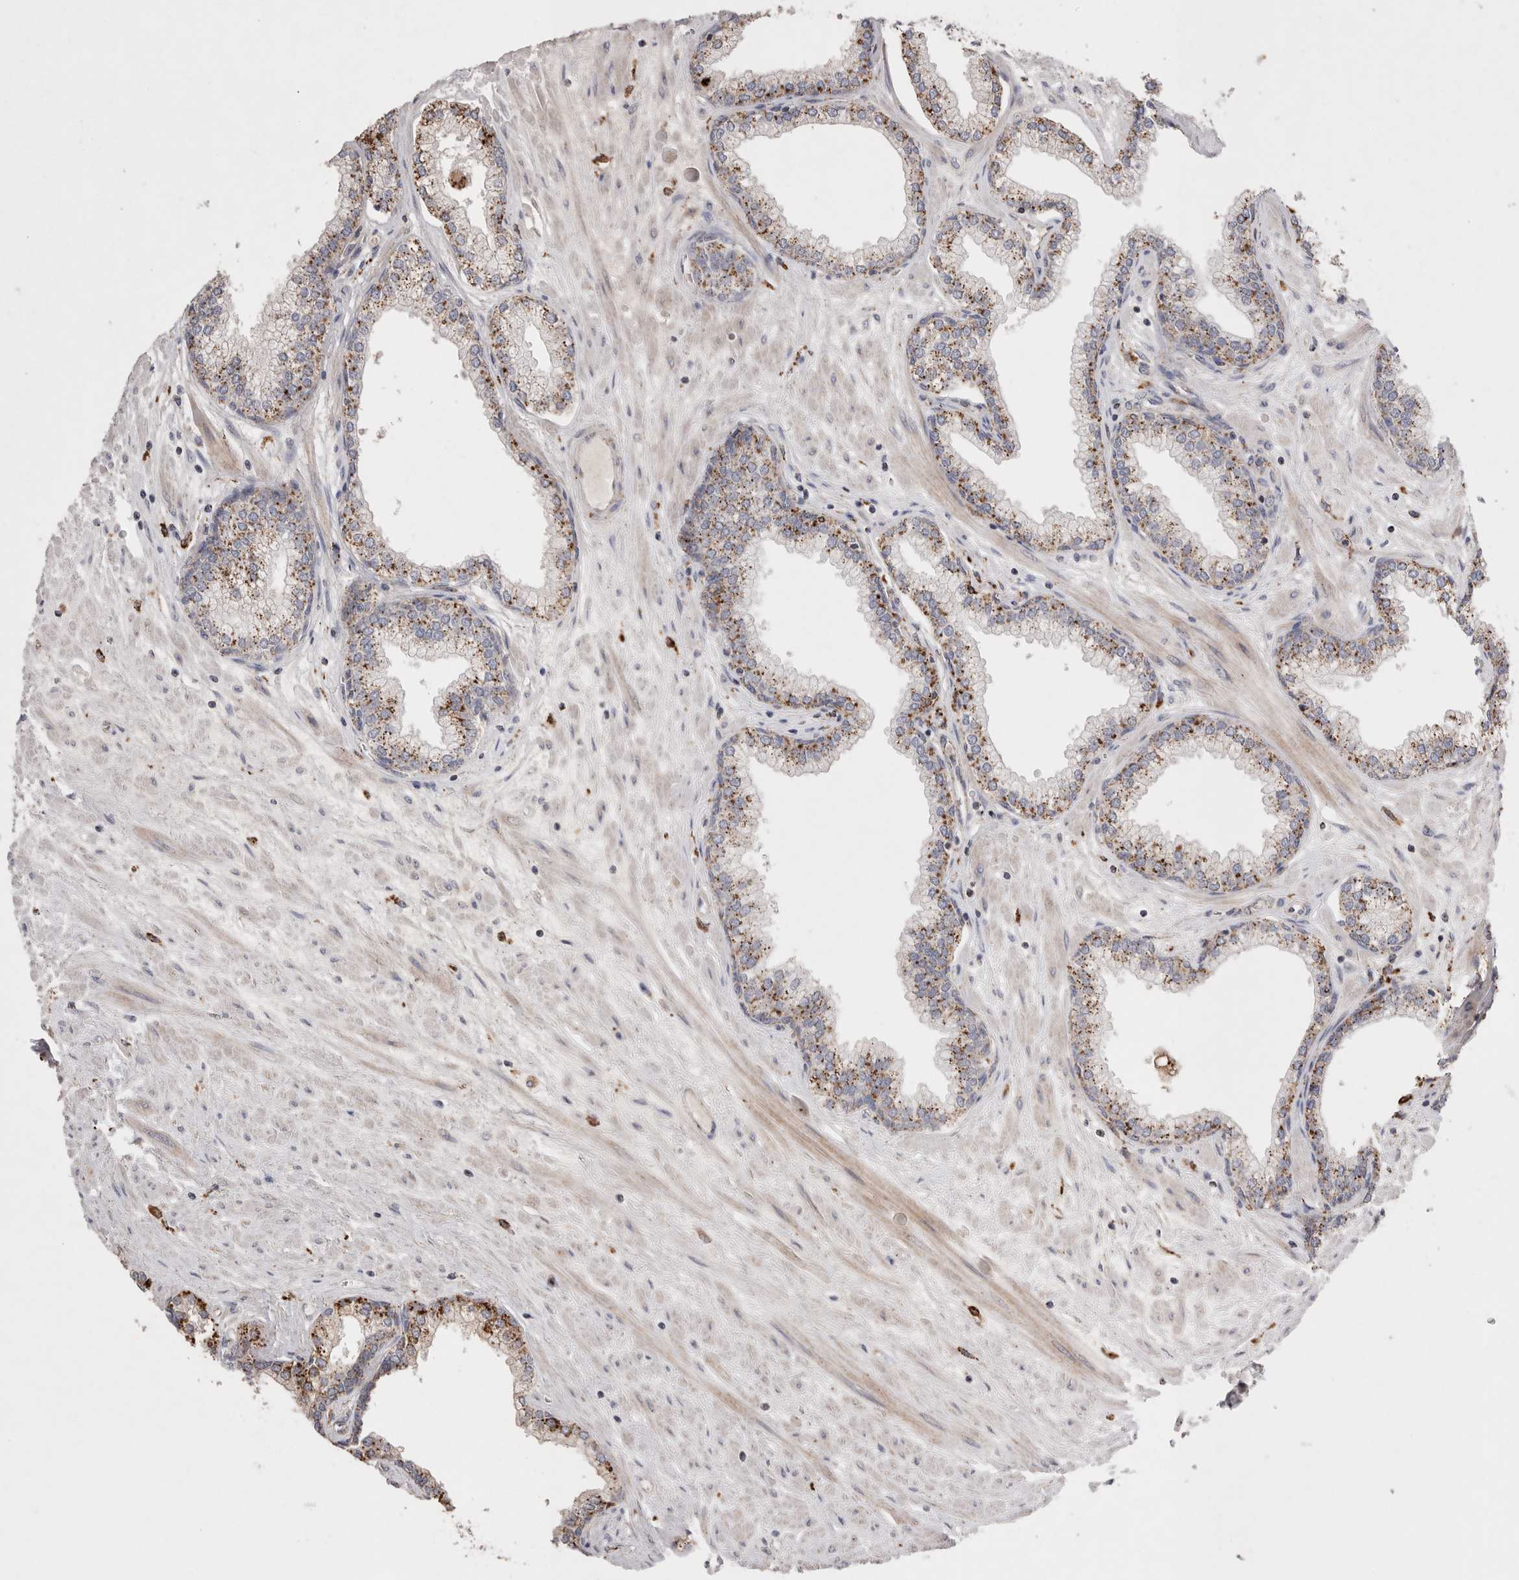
{"staining": {"intensity": "moderate", "quantity": ">75%", "location": "cytoplasmic/membranous"}, "tissue": "prostate", "cell_type": "Glandular cells", "image_type": "normal", "snomed": [{"axis": "morphology", "description": "Normal tissue, NOS"}, {"axis": "morphology", "description": "Urothelial carcinoma, Low grade"}, {"axis": "topography", "description": "Urinary bladder"}, {"axis": "topography", "description": "Prostate"}], "caption": "A medium amount of moderate cytoplasmic/membranous staining is present in approximately >75% of glandular cells in benign prostate.", "gene": "CTSA", "patient": {"sex": "male", "age": 60}}